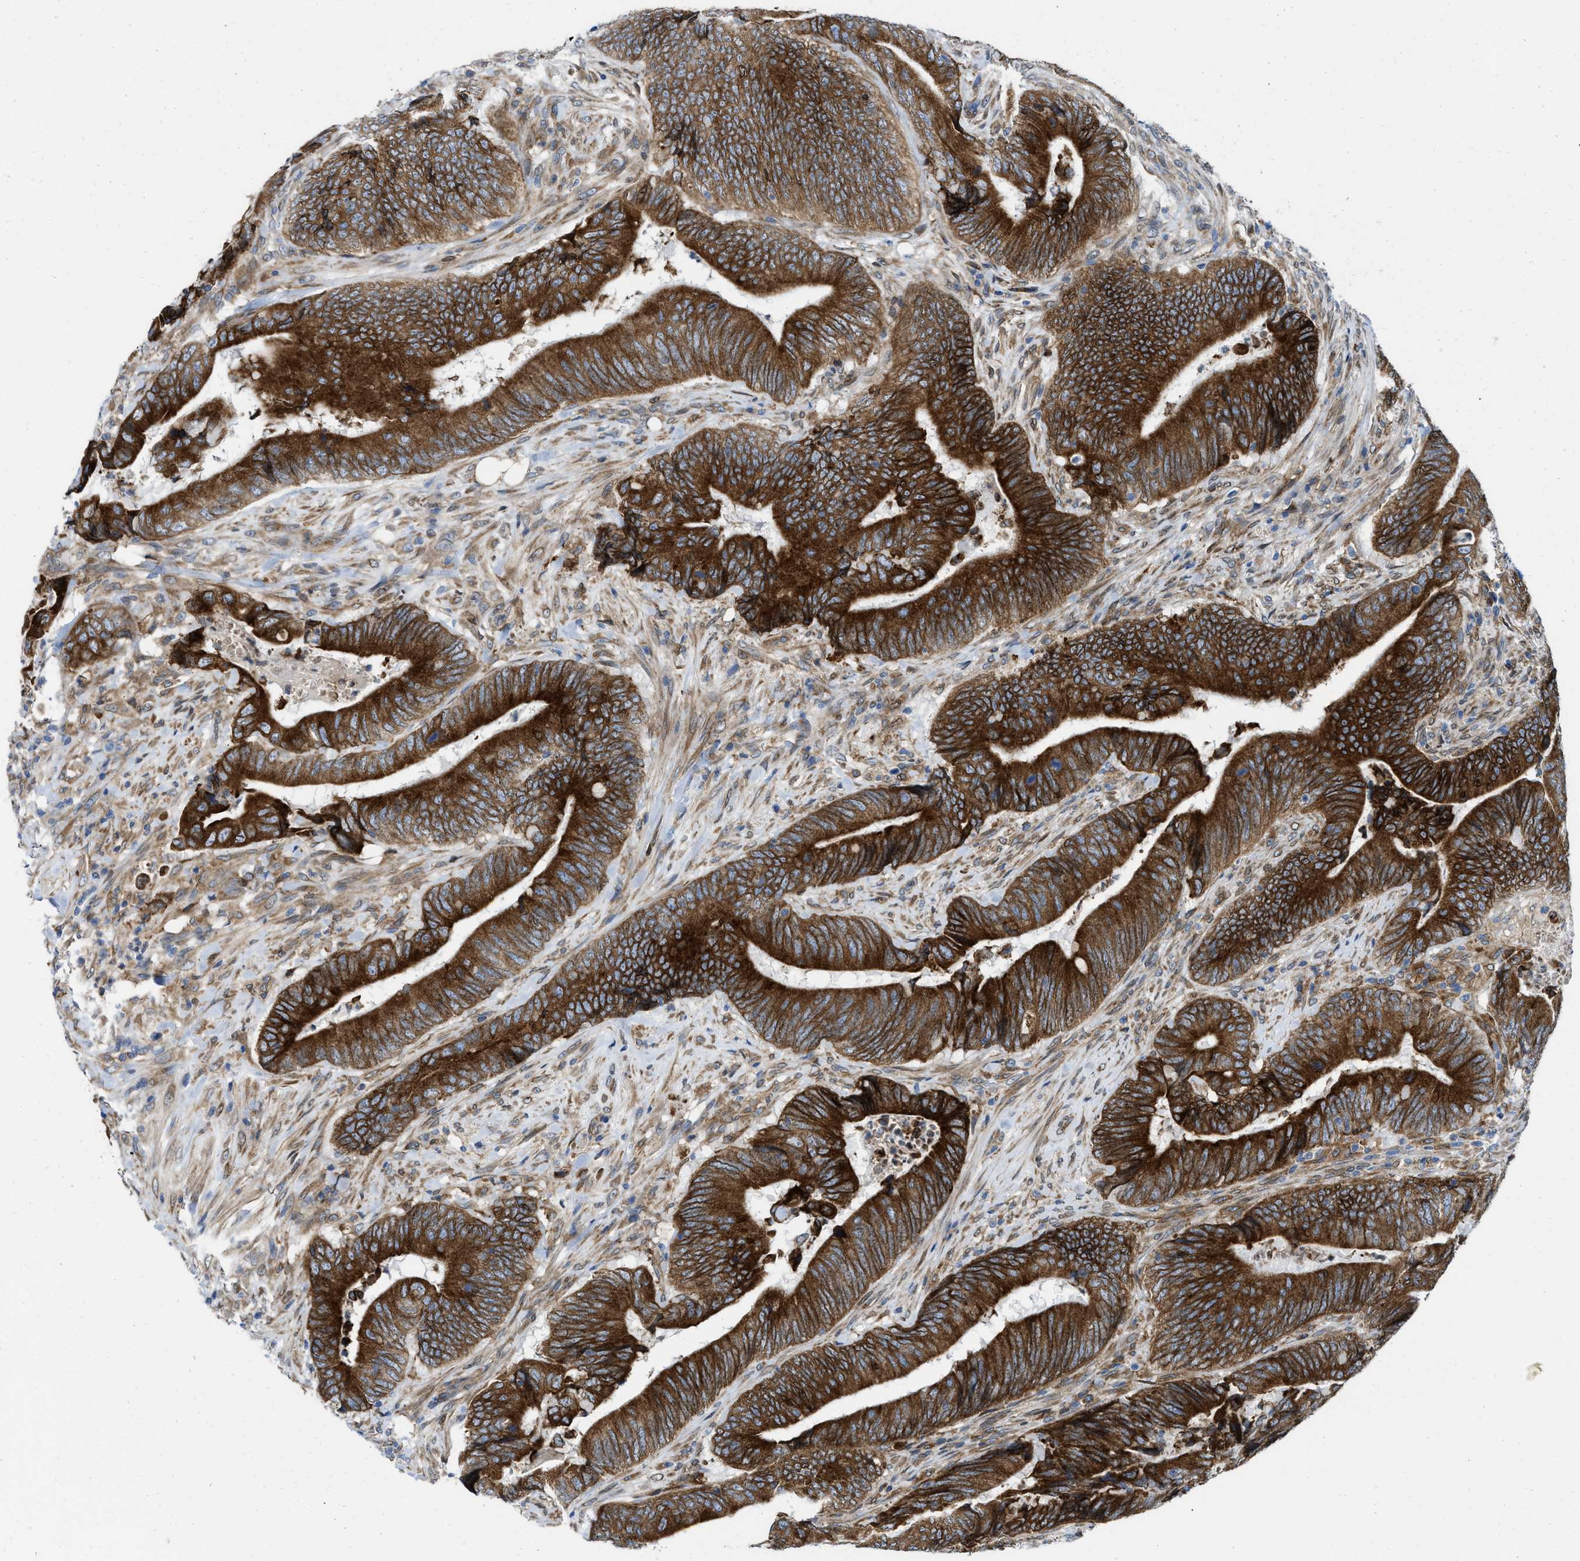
{"staining": {"intensity": "strong", "quantity": ">75%", "location": "cytoplasmic/membranous"}, "tissue": "colorectal cancer", "cell_type": "Tumor cells", "image_type": "cancer", "snomed": [{"axis": "morphology", "description": "Normal tissue, NOS"}, {"axis": "morphology", "description": "Adenocarcinoma, NOS"}, {"axis": "topography", "description": "Colon"}], "caption": "Colorectal adenocarcinoma tissue shows strong cytoplasmic/membranous staining in about >75% of tumor cells", "gene": "ERLIN2", "patient": {"sex": "male", "age": 56}}